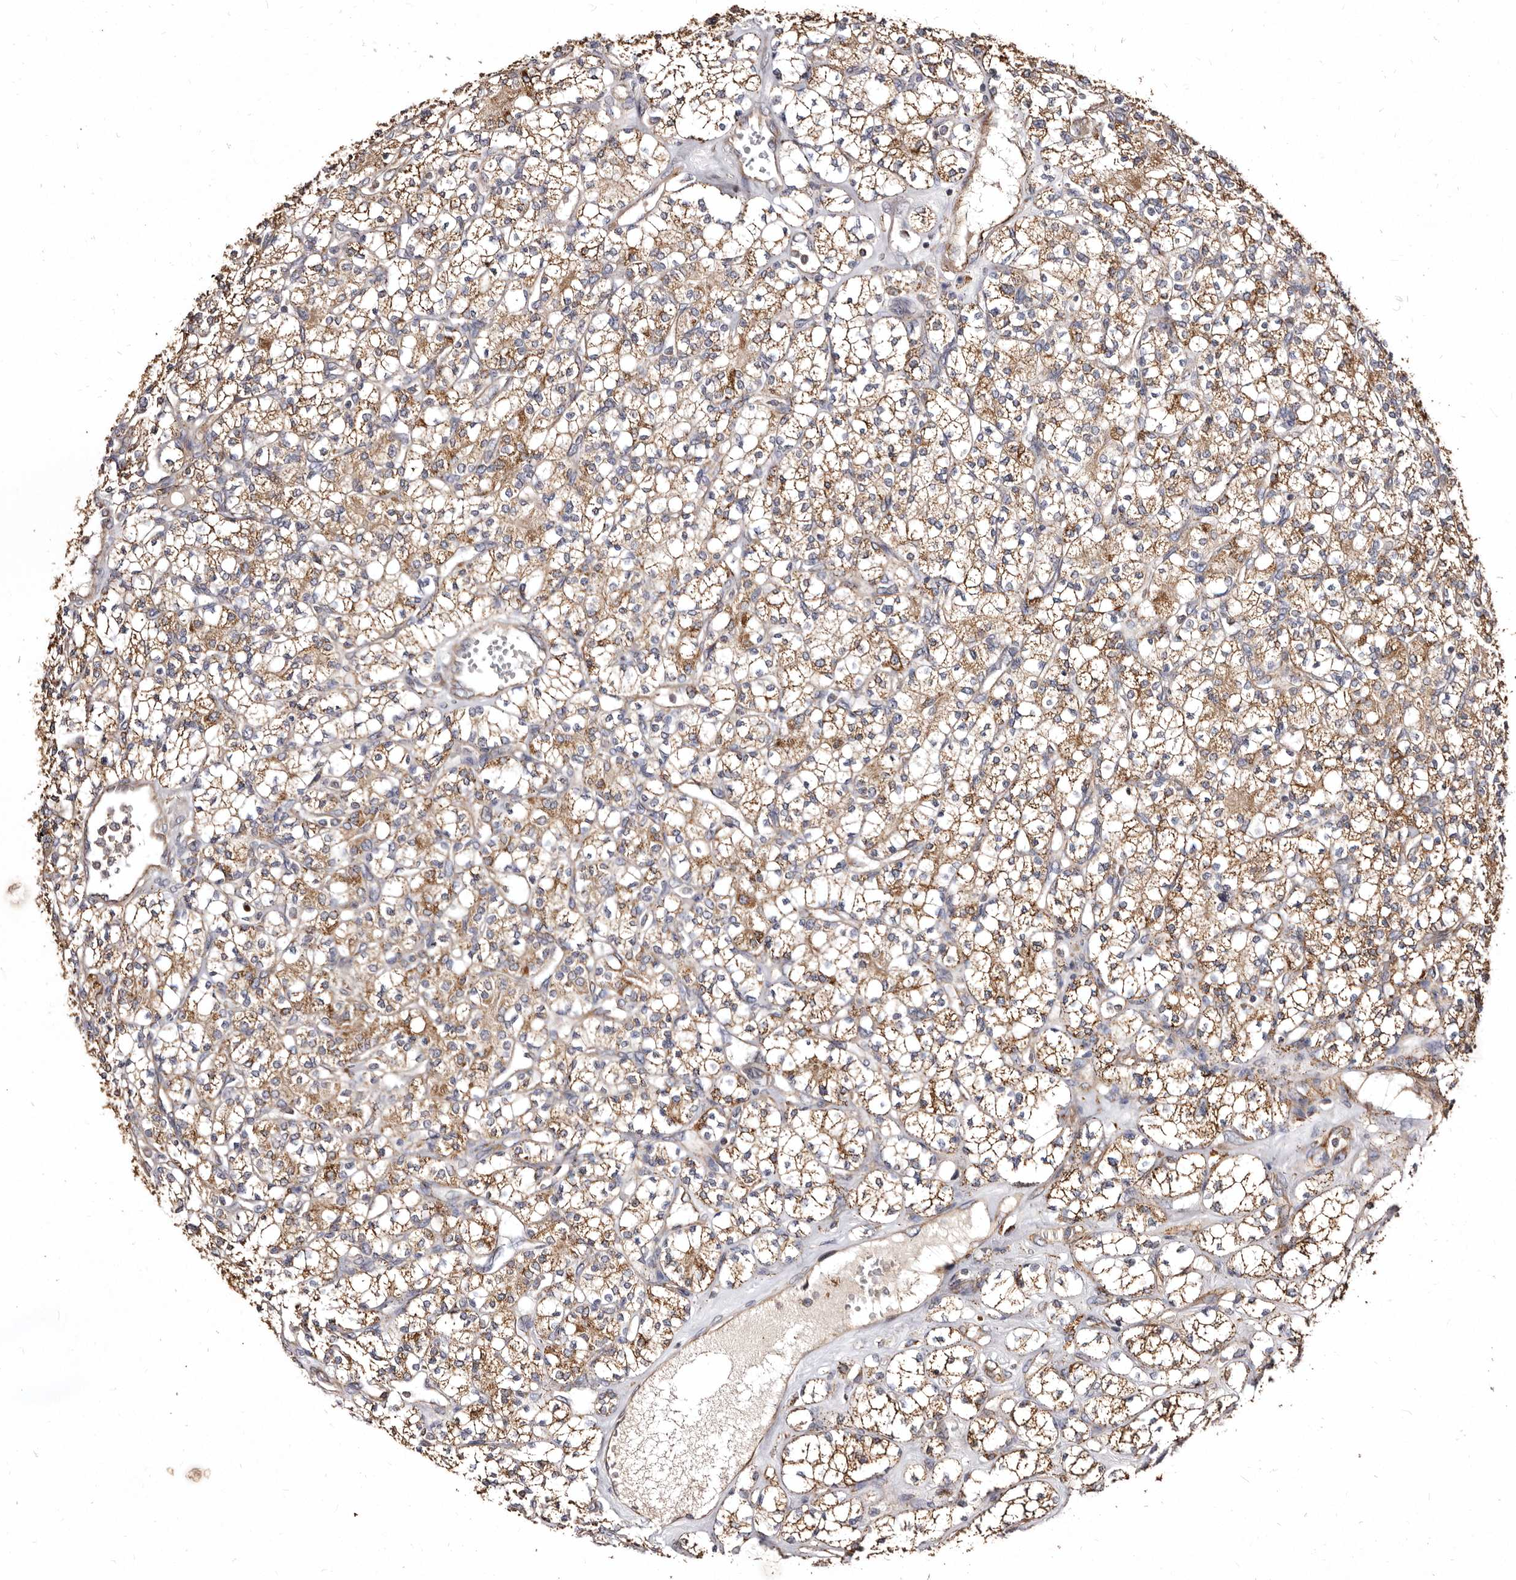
{"staining": {"intensity": "moderate", "quantity": ">75%", "location": "cytoplasmic/membranous"}, "tissue": "renal cancer", "cell_type": "Tumor cells", "image_type": "cancer", "snomed": [{"axis": "morphology", "description": "Adenocarcinoma, NOS"}, {"axis": "topography", "description": "Kidney"}], "caption": "Renal adenocarcinoma was stained to show a protein in brown. There is medium levels of moderate cytoplasmic/membranous expression in about >75% of tumor cells.", "gene": "LUZP1", "patient": {"sex": "male", "age": 77}}